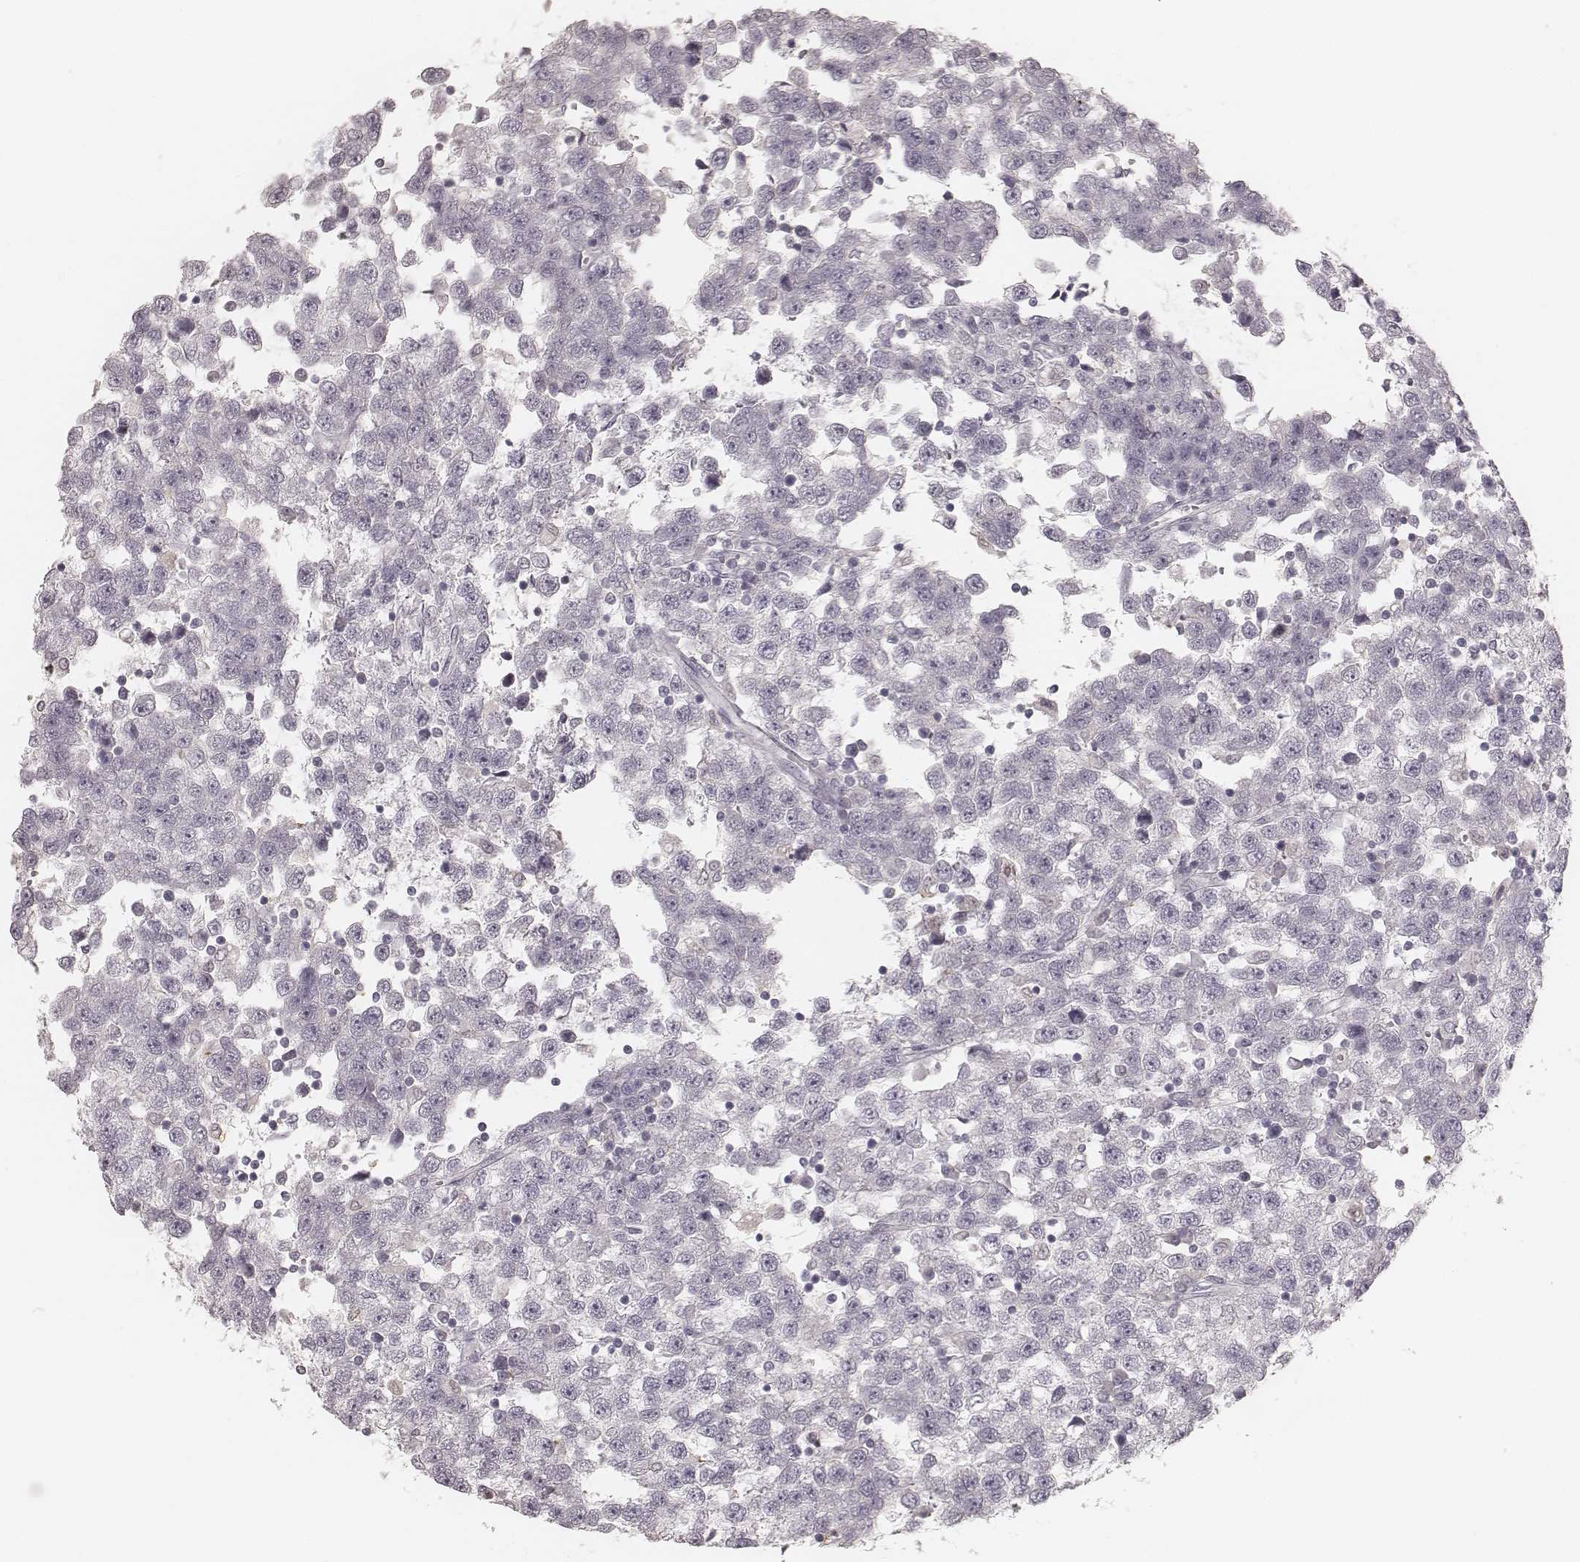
{"staining": {"intensity": "negative", "quantity": "none", "location": "none"}, "tissue": "testis cancer", "cell_type": "Tumor cells", "image_type": "cancer", "snomed": [{"axis": "morphology", "description": "Seminoma, NOS"}, {"axis": "topography", "description": "Testis"}], "caption": "A high-resolution photomicrograph shows immunohistochemistry staining of testis cancer, which displays no significant expression in tumor cells.", "gene": "KITLG", "patient": {"sex": "male", "age": 34}}